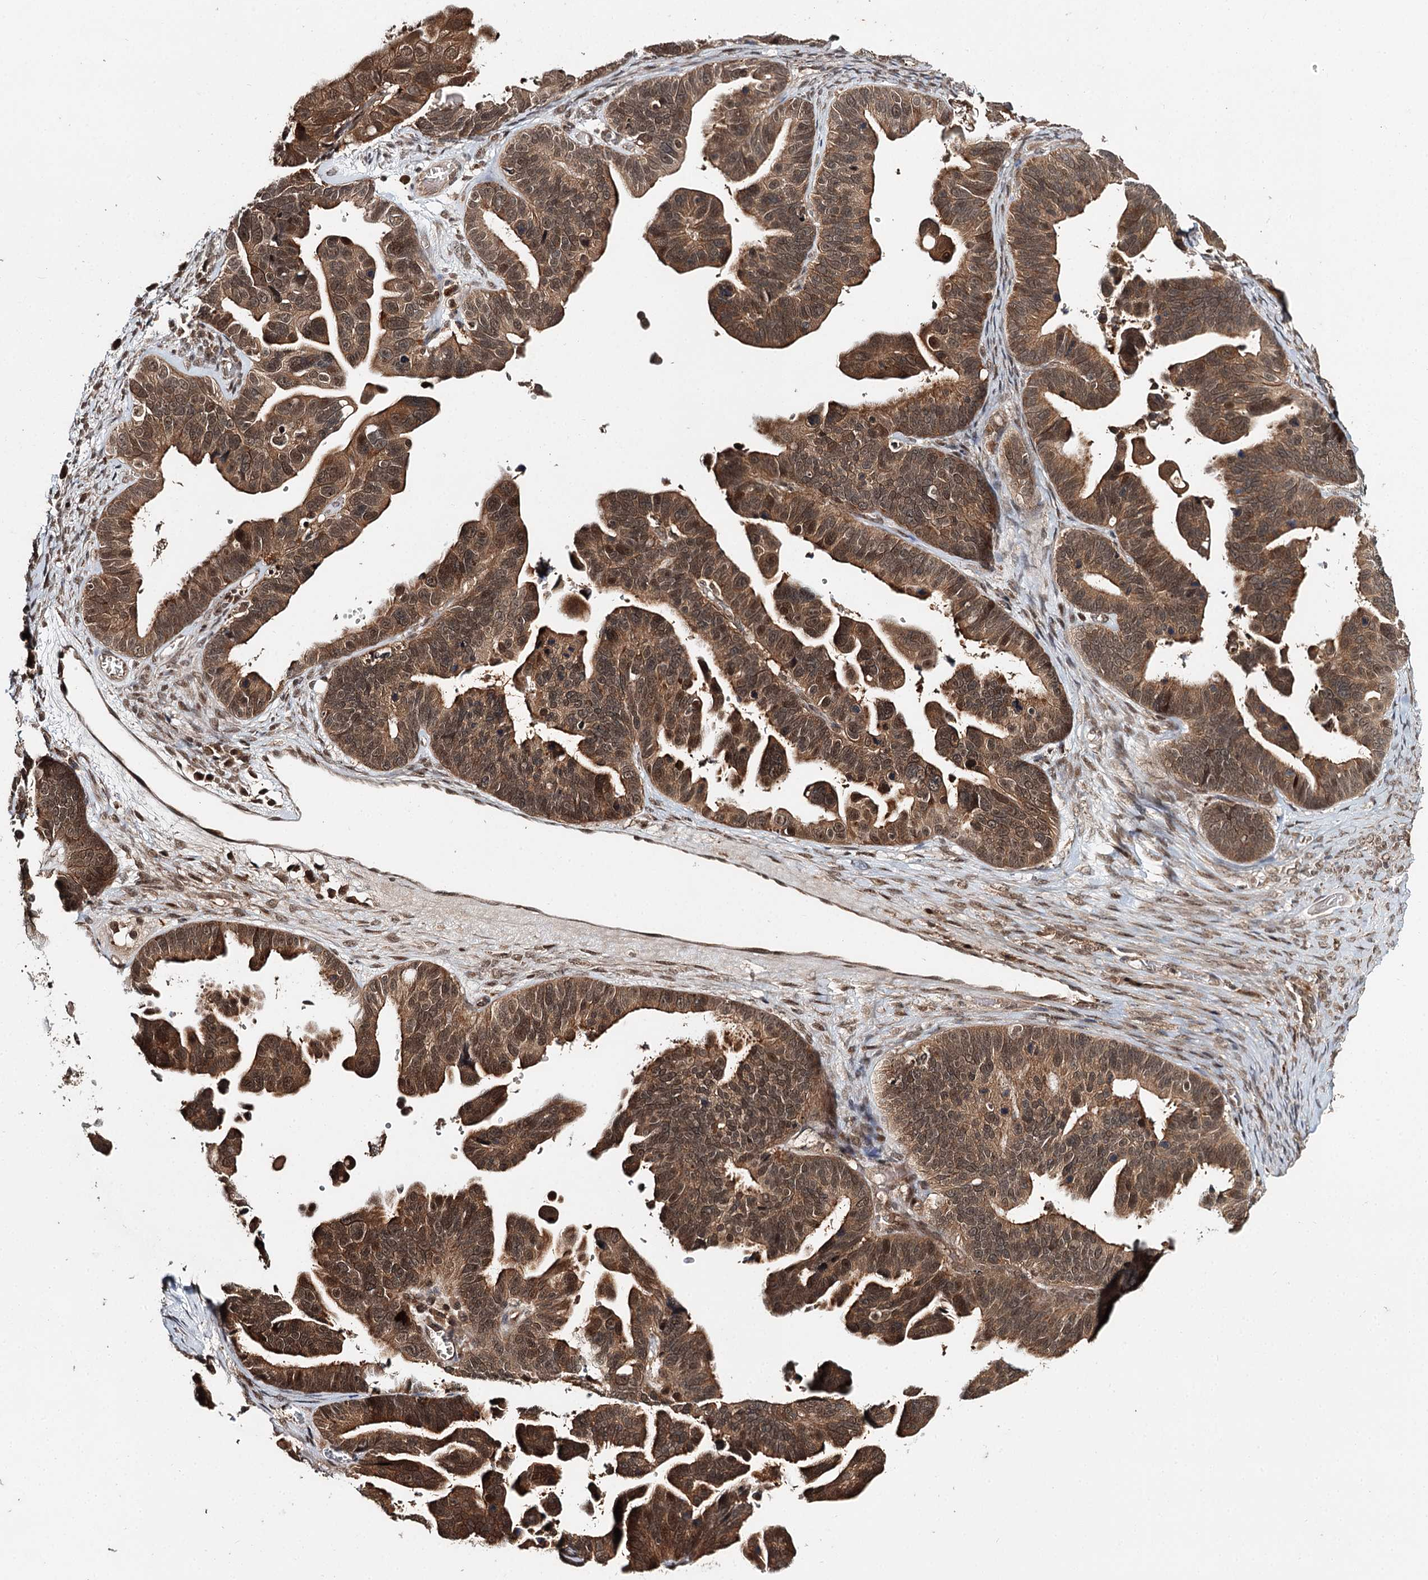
{"staining": {"intensity": "moderate", "quantity": ">75%", "location": "cytoplasmic/membranous,nuclear"}, "tissue": "ovarian cancer", "cell_type": "Tumor cells", "image_type": "cancer", "snomed": [{"axis": "morphology", "description": "Cystadenocarcinoma, serous, NOS"}, {"axis": "topography", "description": "Ovary"}], "caption": "A micrograph of human ovarian cancer (serous cystadenocarcinoma) stained for a protein displays moderate cytoplasmic/membranous and nuclear brown staining in tumor cells. The staining was performed using DAB, with brown indicating positive protein expression. Nuclei are stained blue with hematoxylin.", "gene": "N6AMT1", "patient": {"sex": "female", "age": 56}}